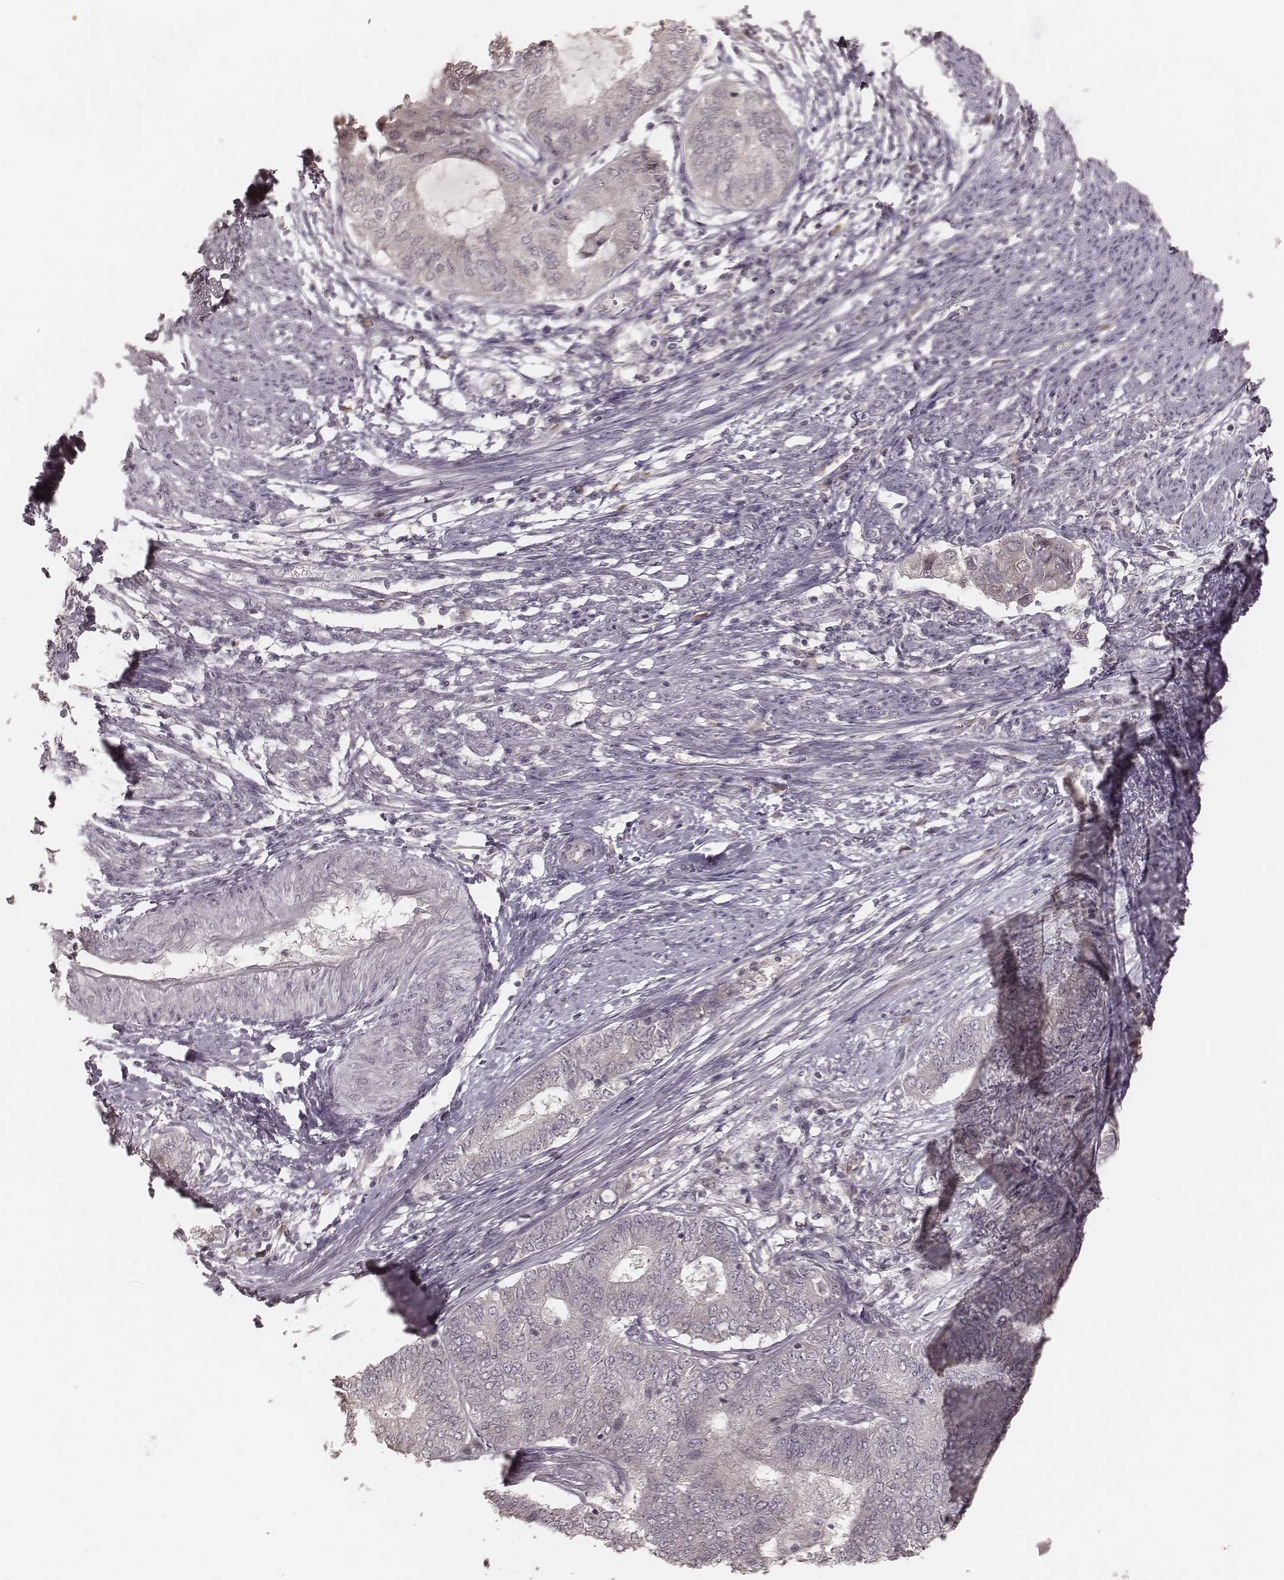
{"staining": {"intensity": "negative", "quantity": "none", "location": "none"}, "tissue": "endometrial cancer", "cell_type": "Tumor cells", "image_type": "cancer", "snomed": [{"axis": "morphology", "description": "Adenocarcinoma, NOS"}, {"axis": "topography", "description": "Endometrium"}], "caption": "High magnification brightfield microscopy of endometrial cancer stained with DAB (3,3'-diaminobenzidine) (brown) and counterstained with hematoxylin (blue): tumor cells show no significant expression.", "gene": "IL5", "patient": {"sex": "female", "age": 62}}